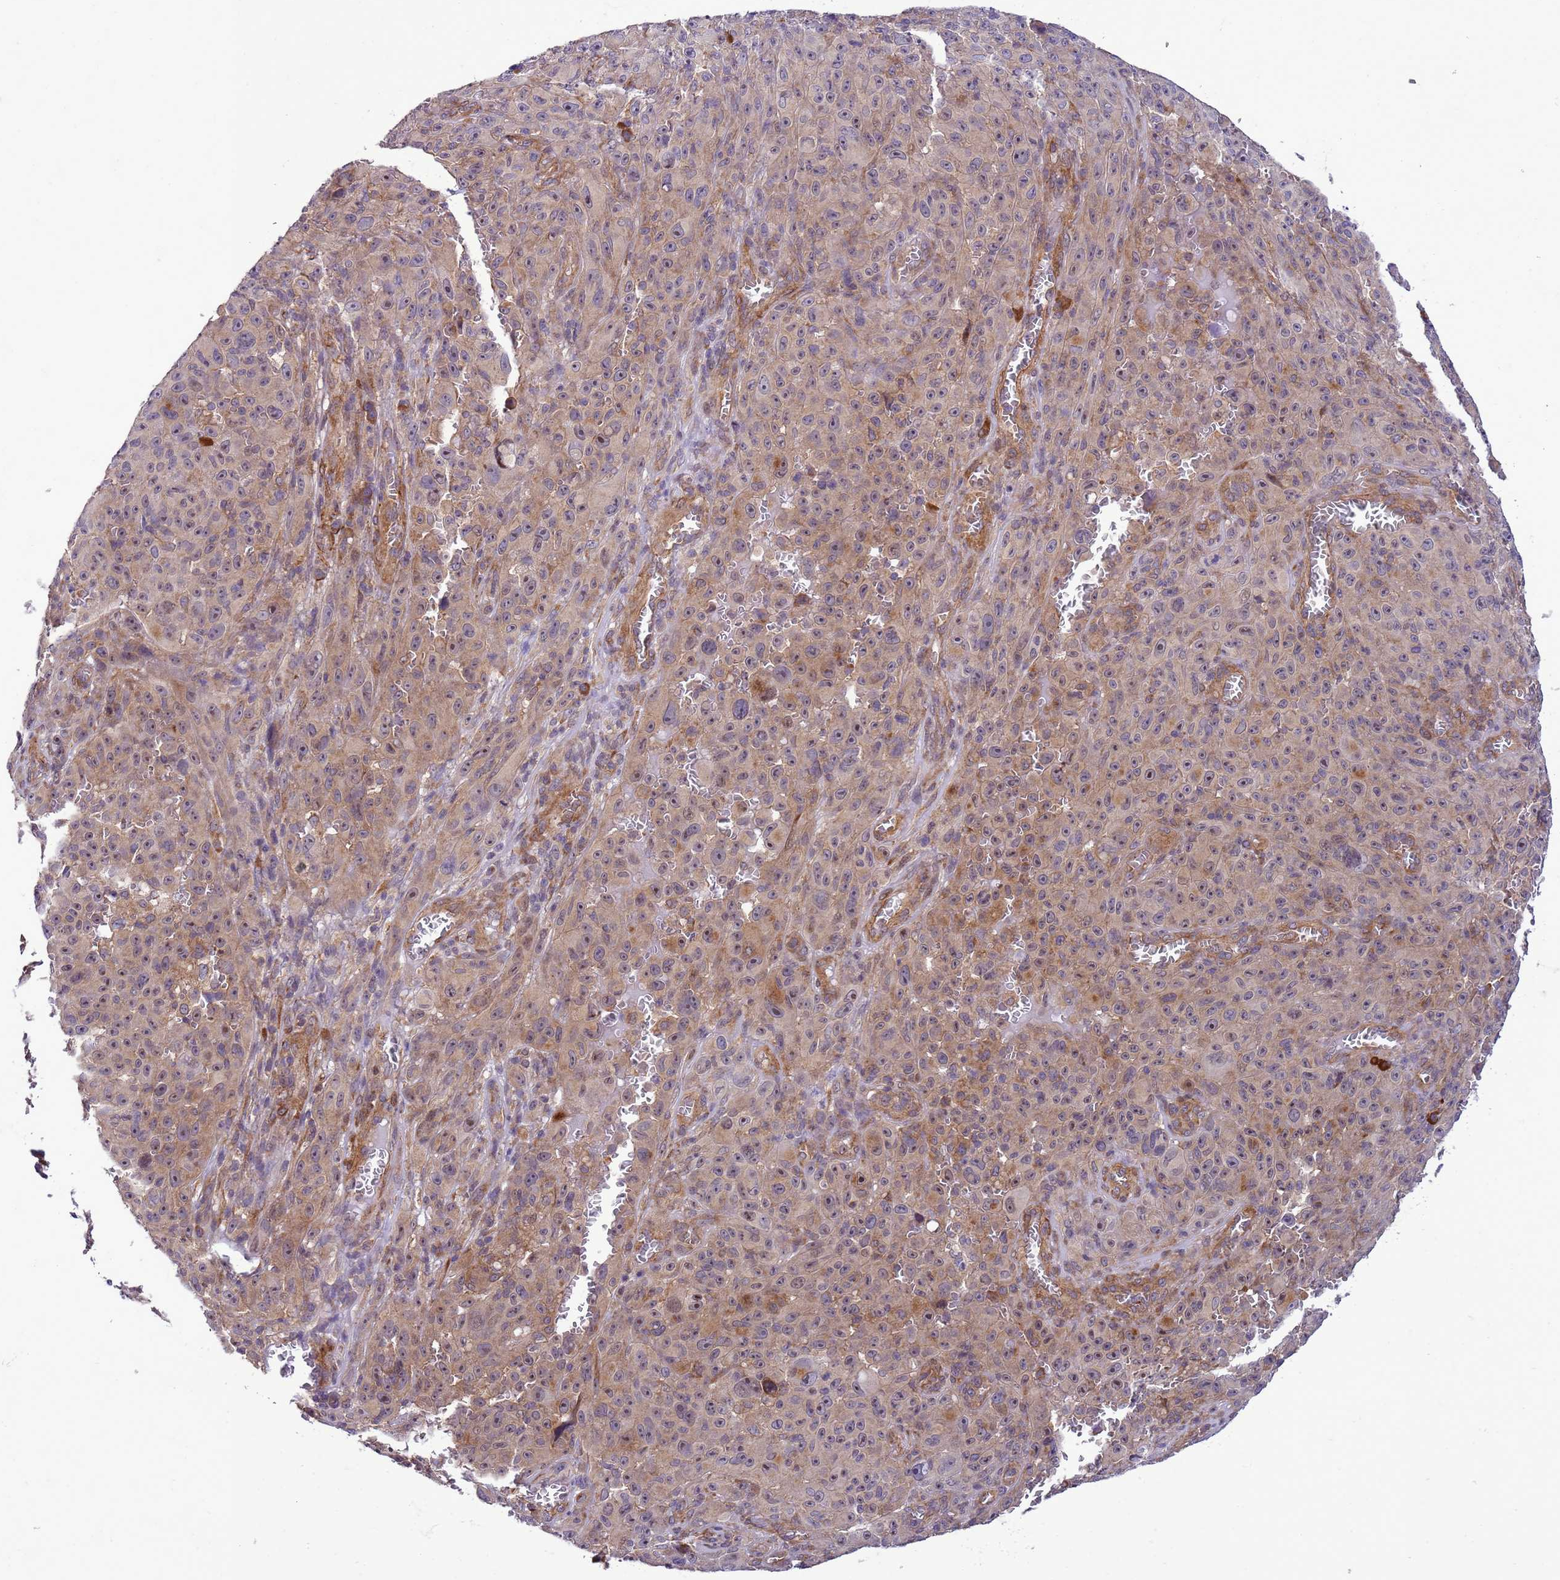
{"staining": {"intensity": "weak", "quantity": "25%-75%", "location": "cytoplasmic/membranous"}, "tissue": "melanoma", "cell_type": "Tumor cells", "image_type": "cancer", "snomed": [{"axis": "morphology", "description": "Malignant melanoma, NOS"}, {"axis": "topography", "description": "Skin"}], "caption": "Melanoma stained with DAB (3,3'-diaminobenzidine) IHC demonstrates low levels of weak cytoplasmic/membranous expression in approximately 25%-75% of tumor cells.", "gene": "GEN1", "patient": {"sex": "female", "age": 82}}